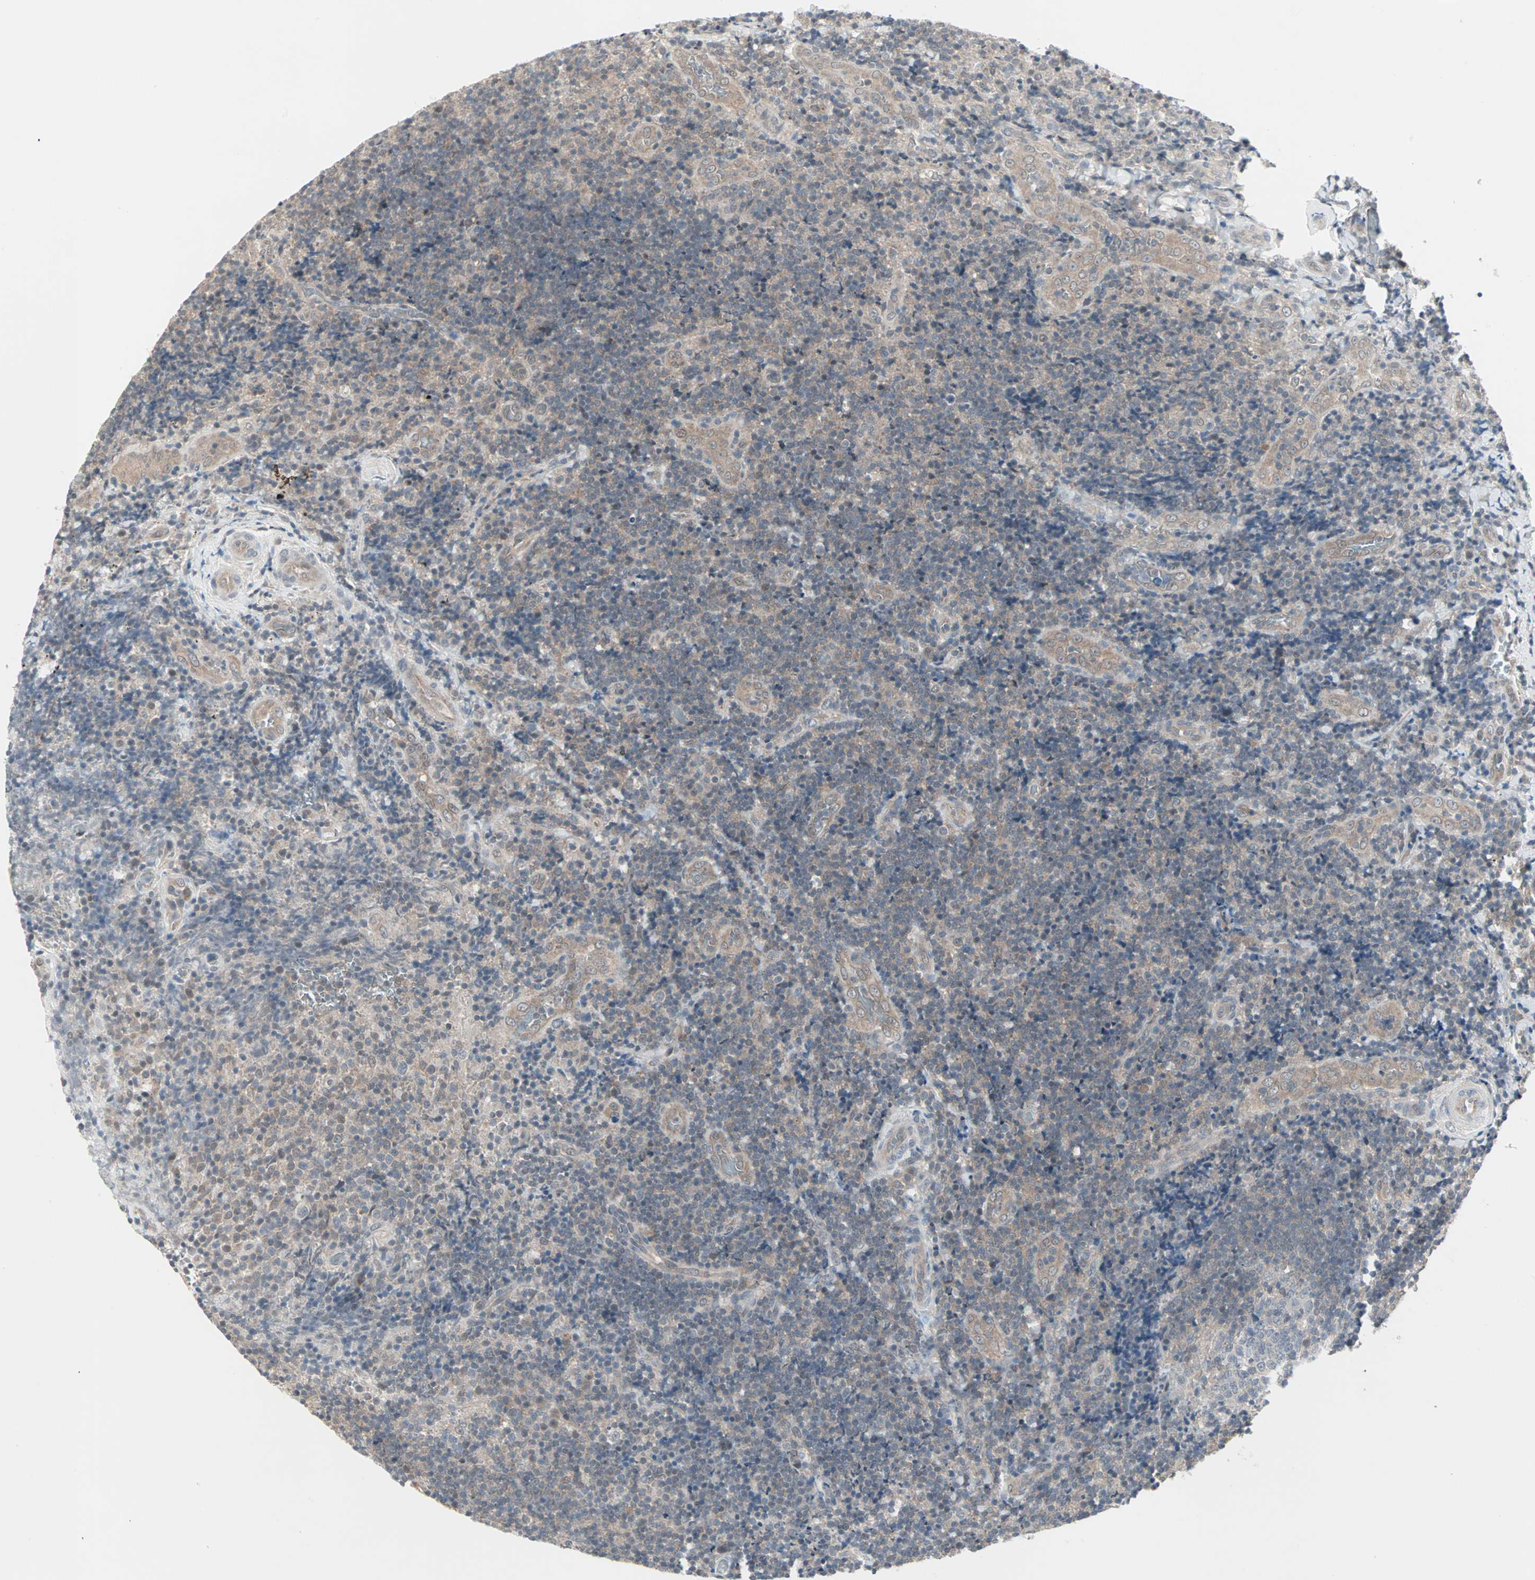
{"staining": {"intensity": "weak", "quantity": "25%-75%", "location": "cytoplasmic/membranous"}, "tissue": "lymphoma", "cell_type": "Tumor cells", "image_type": "cancer", "snomed": [{"axis": "morphology", "description": "Malignant lymphoma, non-Hodgkin's type, High grade"}, {"axis": "topography", "description": "Tonsil"}], "caption": "Immunohistochemical staining of human malignant lymphoma, non-Hodgkin's type (high-grade) exhibits weak cytoplasmic/membranous protein expression in about 25%-75% of tumor cells.", "gene": "PTPA", "patient": {"sex": "female", "age": 36}}